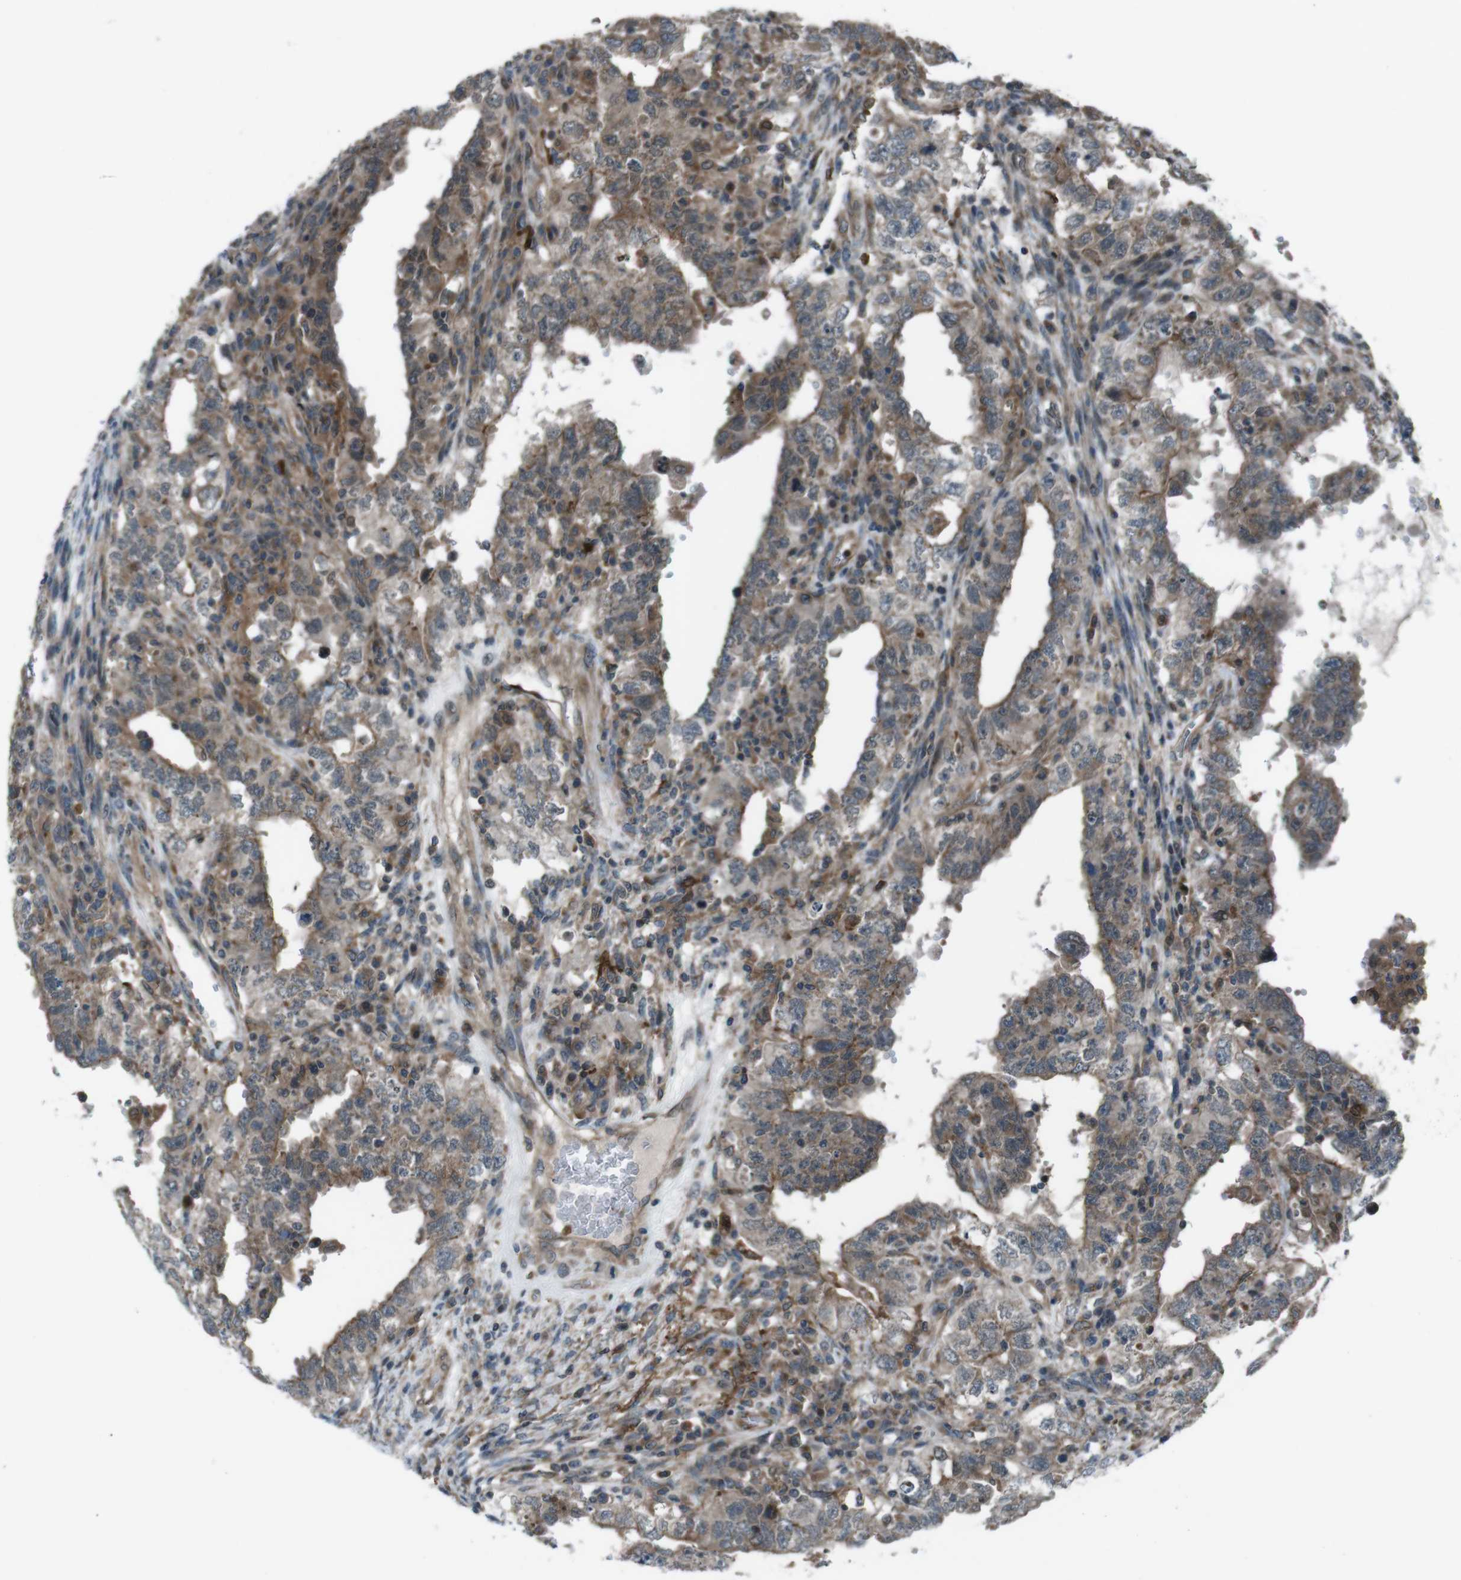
{"staining": {"intensity": "moderate", "quantity": "<25%", "location": "cytoplasmic/membranous"}, "tissue": "testis cancer", "cell_type": "Tumor cells", "image_type": "cancer", "snomed": [{"axis": "morphology", "description": "Carcinoma, Embryonal, NOS"}, {"axis": "topography", "description": "Testis"}], "caption": "Tumor cells display moderate cytoplasmic/membranous positivity in approximately <25% of cells in testis cancer (embryonal carcinoma).", "gene": "SLC27A4", "patient": {"sex": "male", "age": 26}}